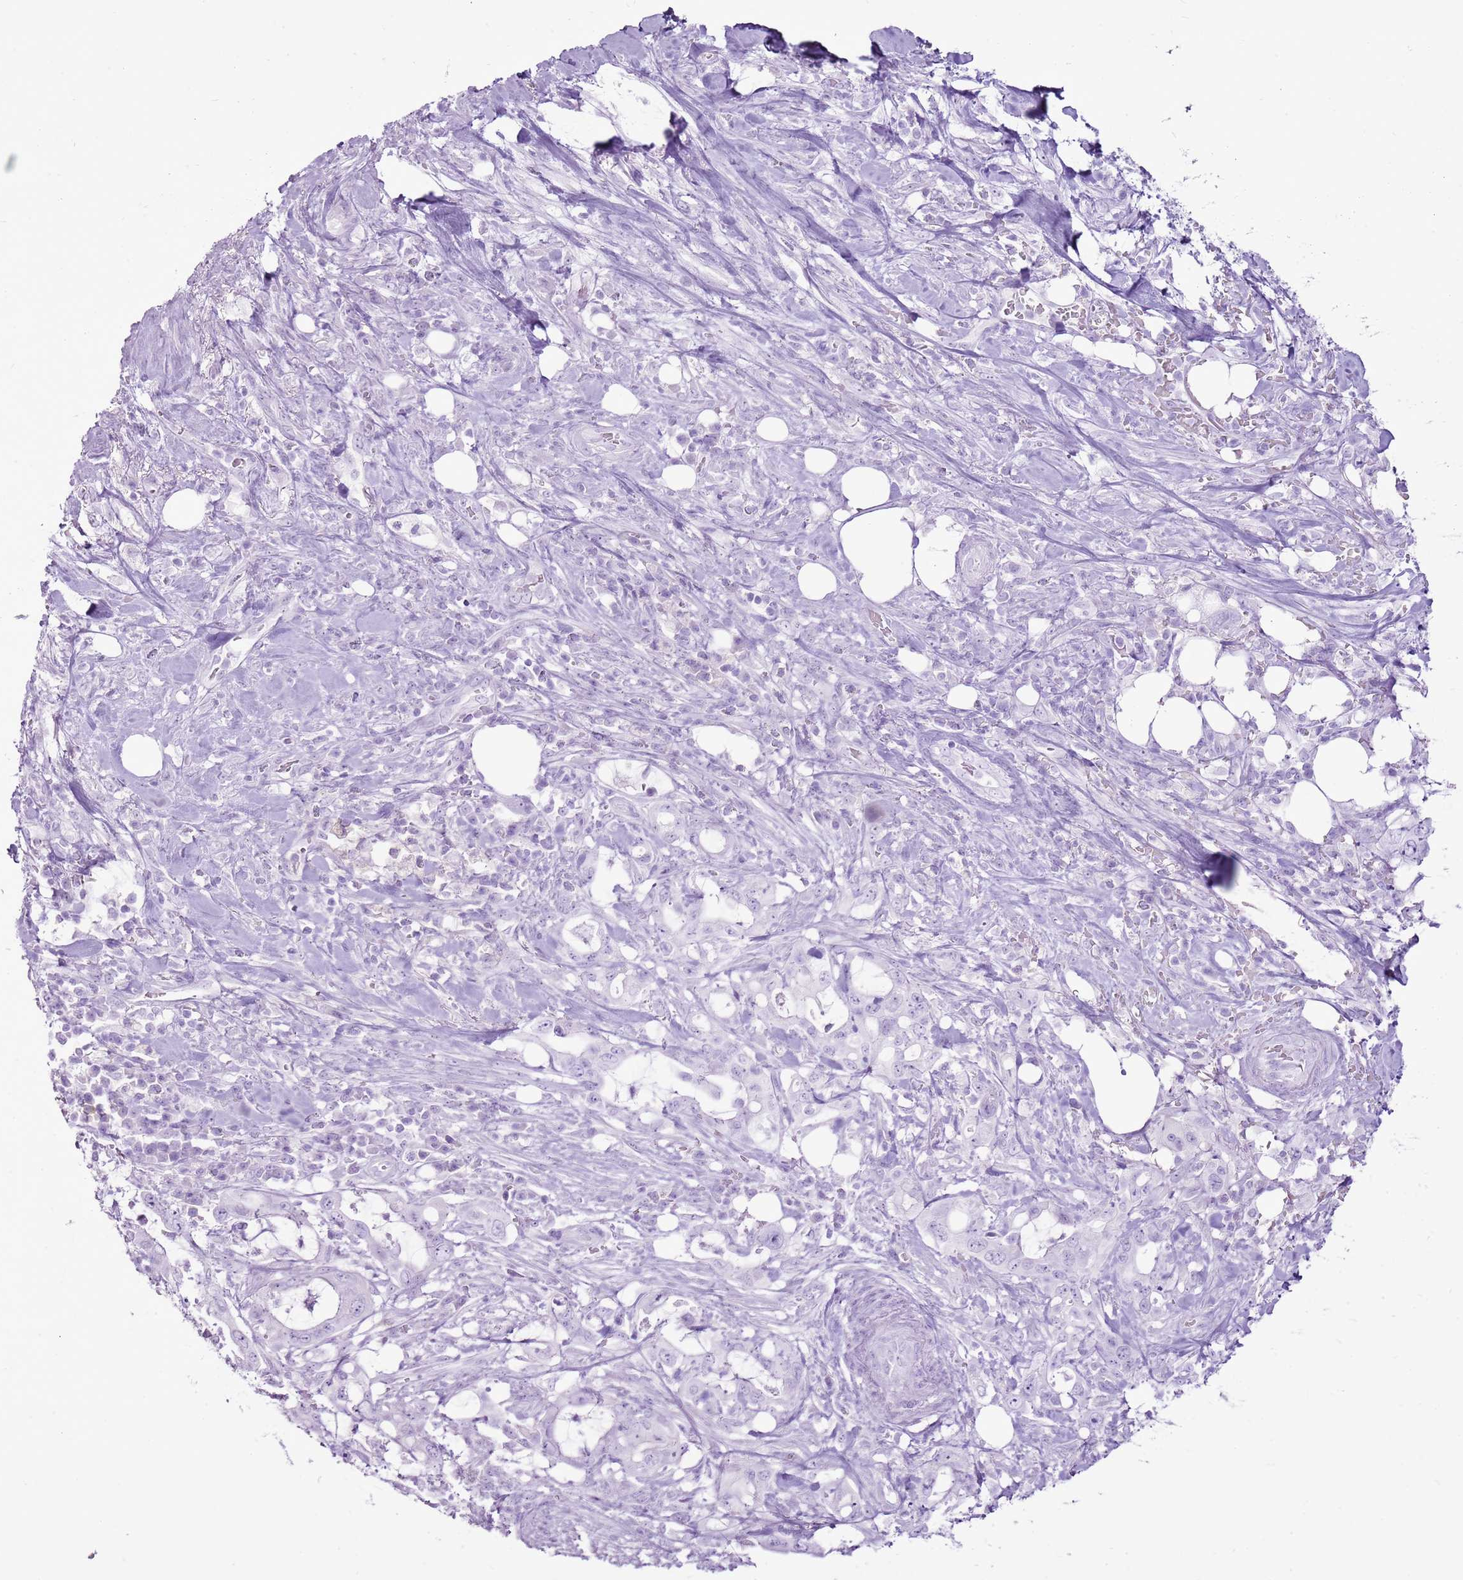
{"staining": {"intensity": "negative", "quantity": "none", "location": "none"}, "tissue": "pancreatic cancer", "cell_type": "Tumor cells", "image_type": "cancer", "snomed": [{"axis": "morphology", "description": "Adenocarcinoma, NOS"}, {"axis": "topography", "description": "Pancreas"}], "caption": "Photomicrograph shows no significant protein positivity in tumor cells of adenocarcinoma (pancreatic).", "gene": "CNFN", "patient": {"sex": "female", "age": 61}}